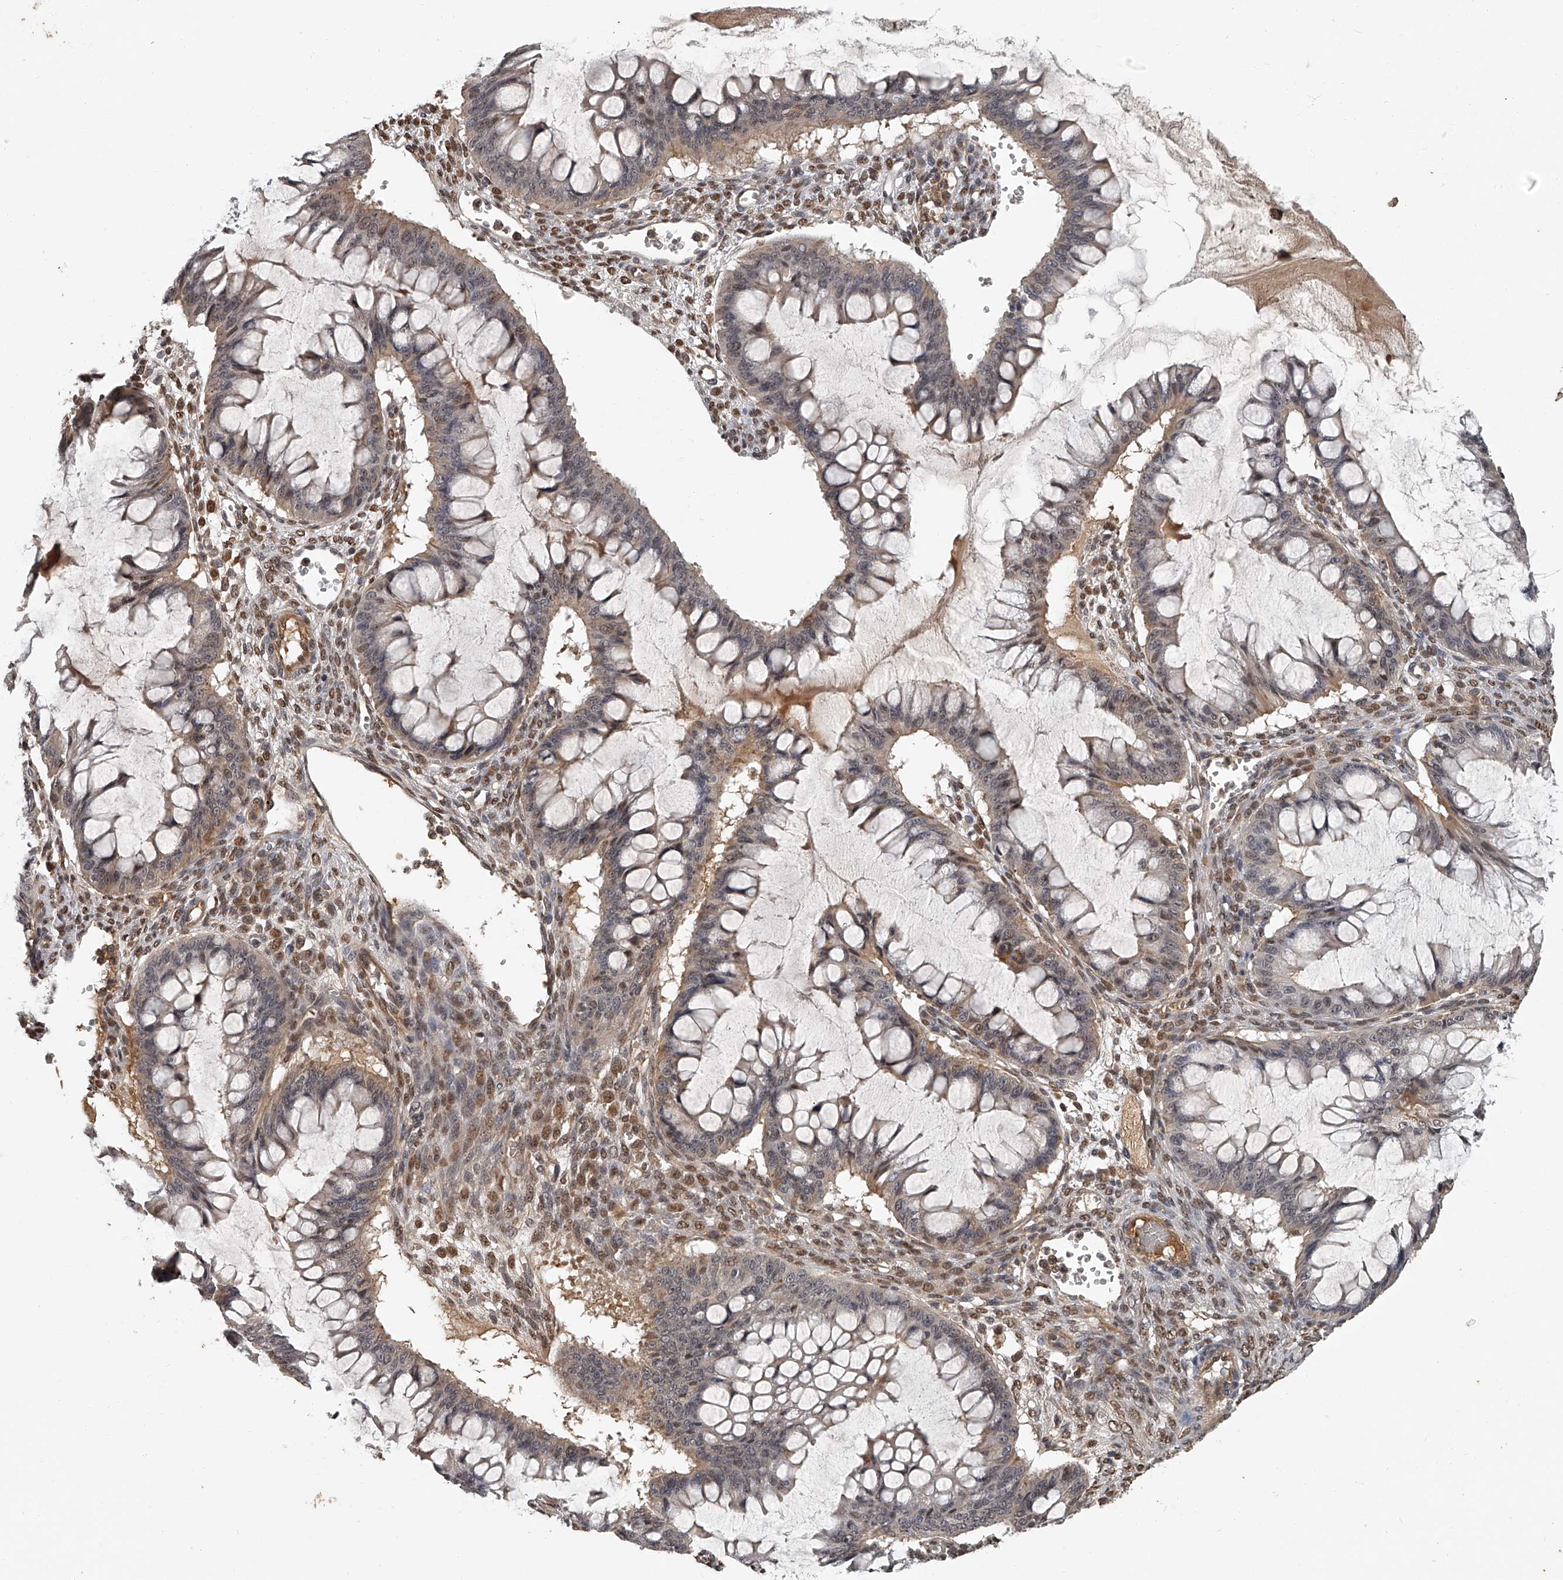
{"staining": {"intensity": "weak", "quantity": "25%-75%", "location": "cytoplasmic/membranous,nuclear"}, "tissue": "ovarian cancer", "cell_type": "Tumor cells", "image_type": "cancer", "snomed": [{"axis": "morphology", "description": "Cystadenocarcinoma, mucinous, NOS"}, {"axis": "topography", "description": "Ovary"}], "caption": "A brown stain labels weak cytoplasmic/membranous and nuclear positivity of a protein in human ovarian cancer (mucinous cystadenocarcinoma) tumor cells.", "gene": "PLEKHG1", "patient": {"sex": "female", "age": 73}}